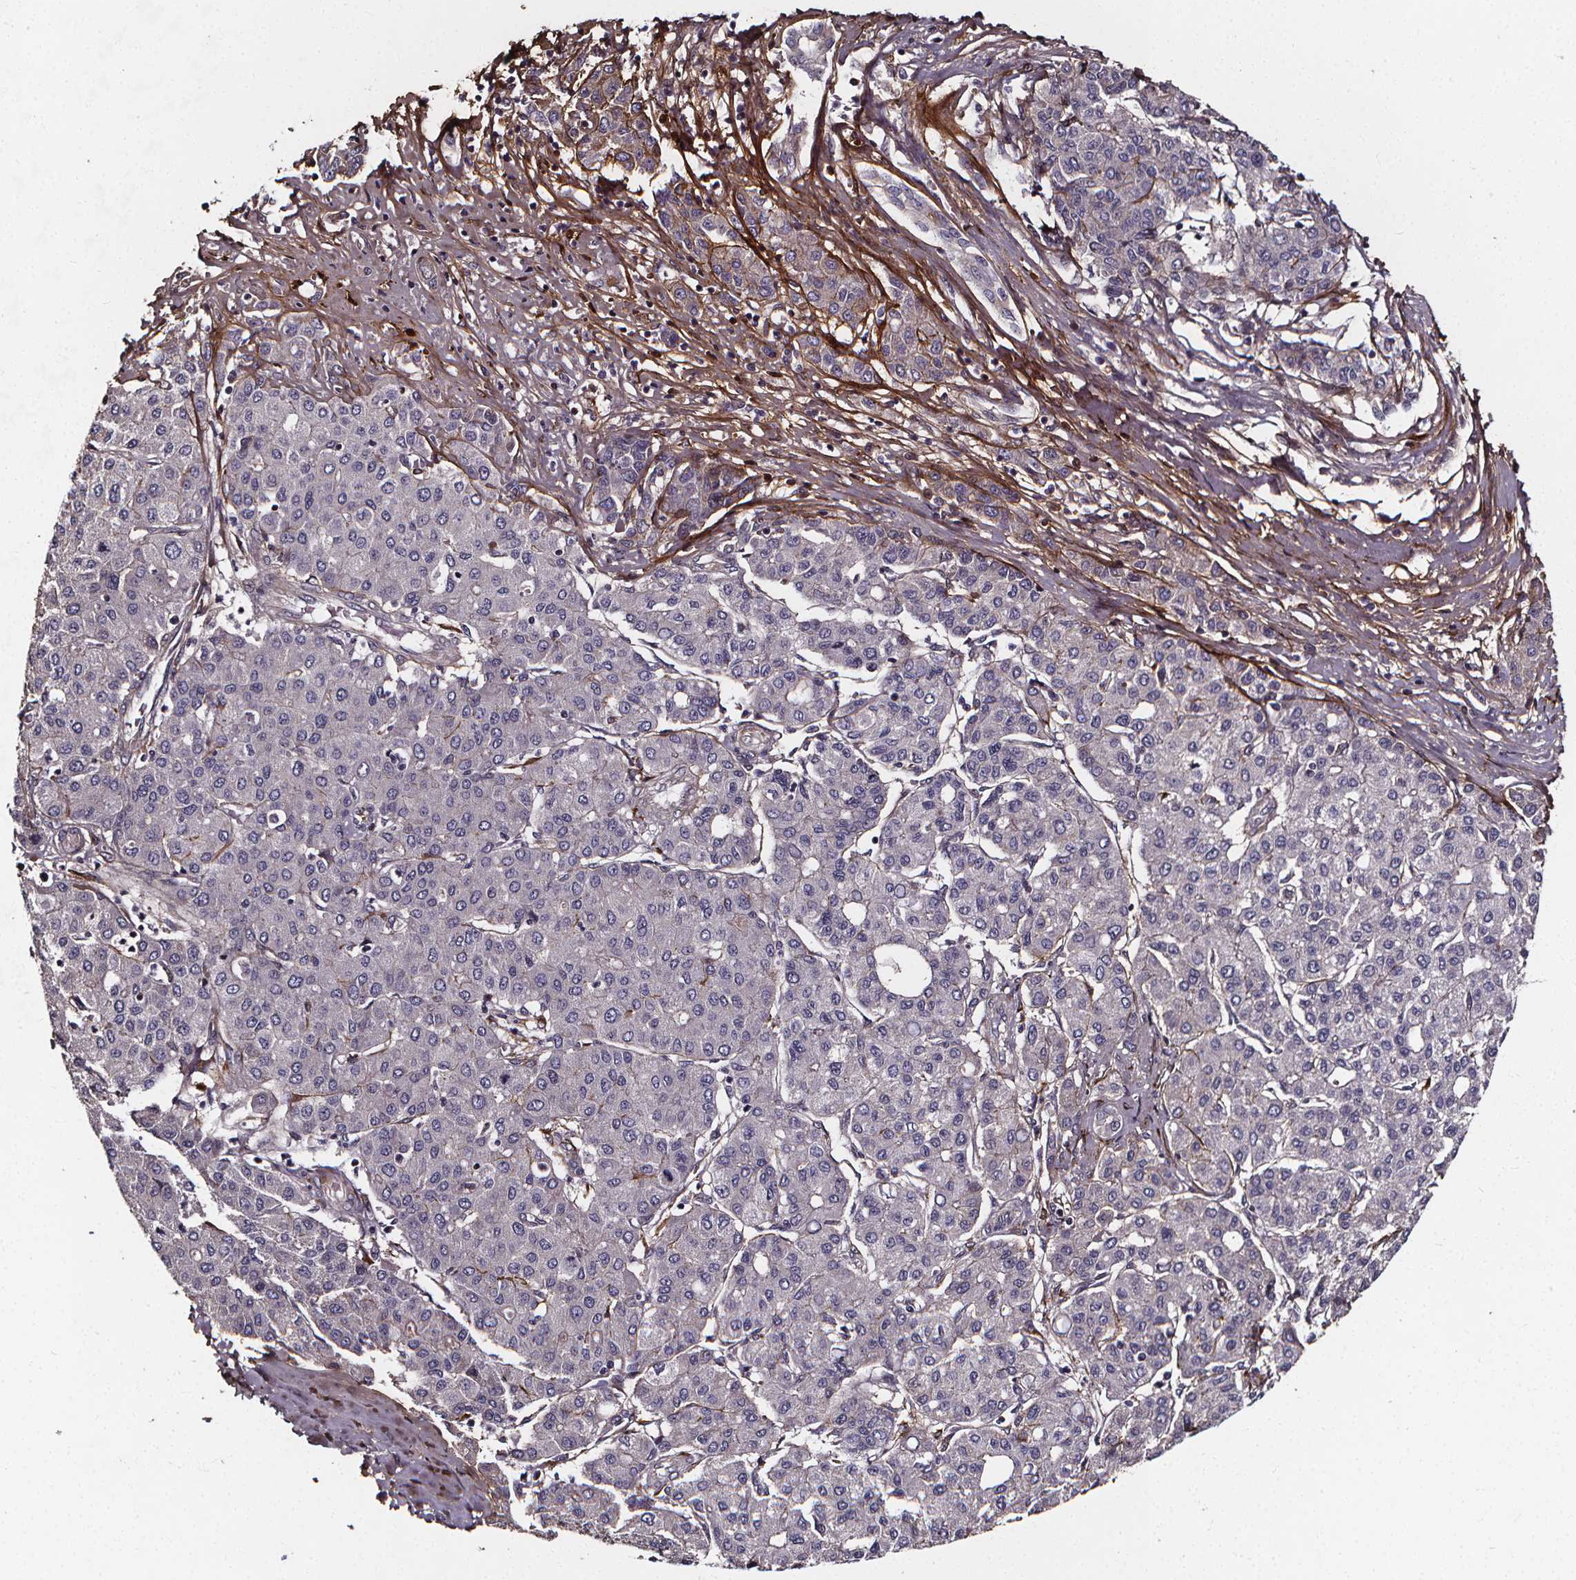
{"staining": {"intensity": "negative", "quantity": "none", "location": "none"}, "tissue": "liver cancer", "cell_type": "Tumor cells", "image_type": "cancer", "snomed": [{"axis": "morphology", "description": "Carcinoma, Hepatocellular, NOS"}, {"axis": "topography", "description": "Liver"}], "caption": "Immunohistochemical staining of human liver cancer demonstrates no significant staining in tumor cells.", "gene": "AEBP1", "patient": {"sex": "male", "age": 65}}